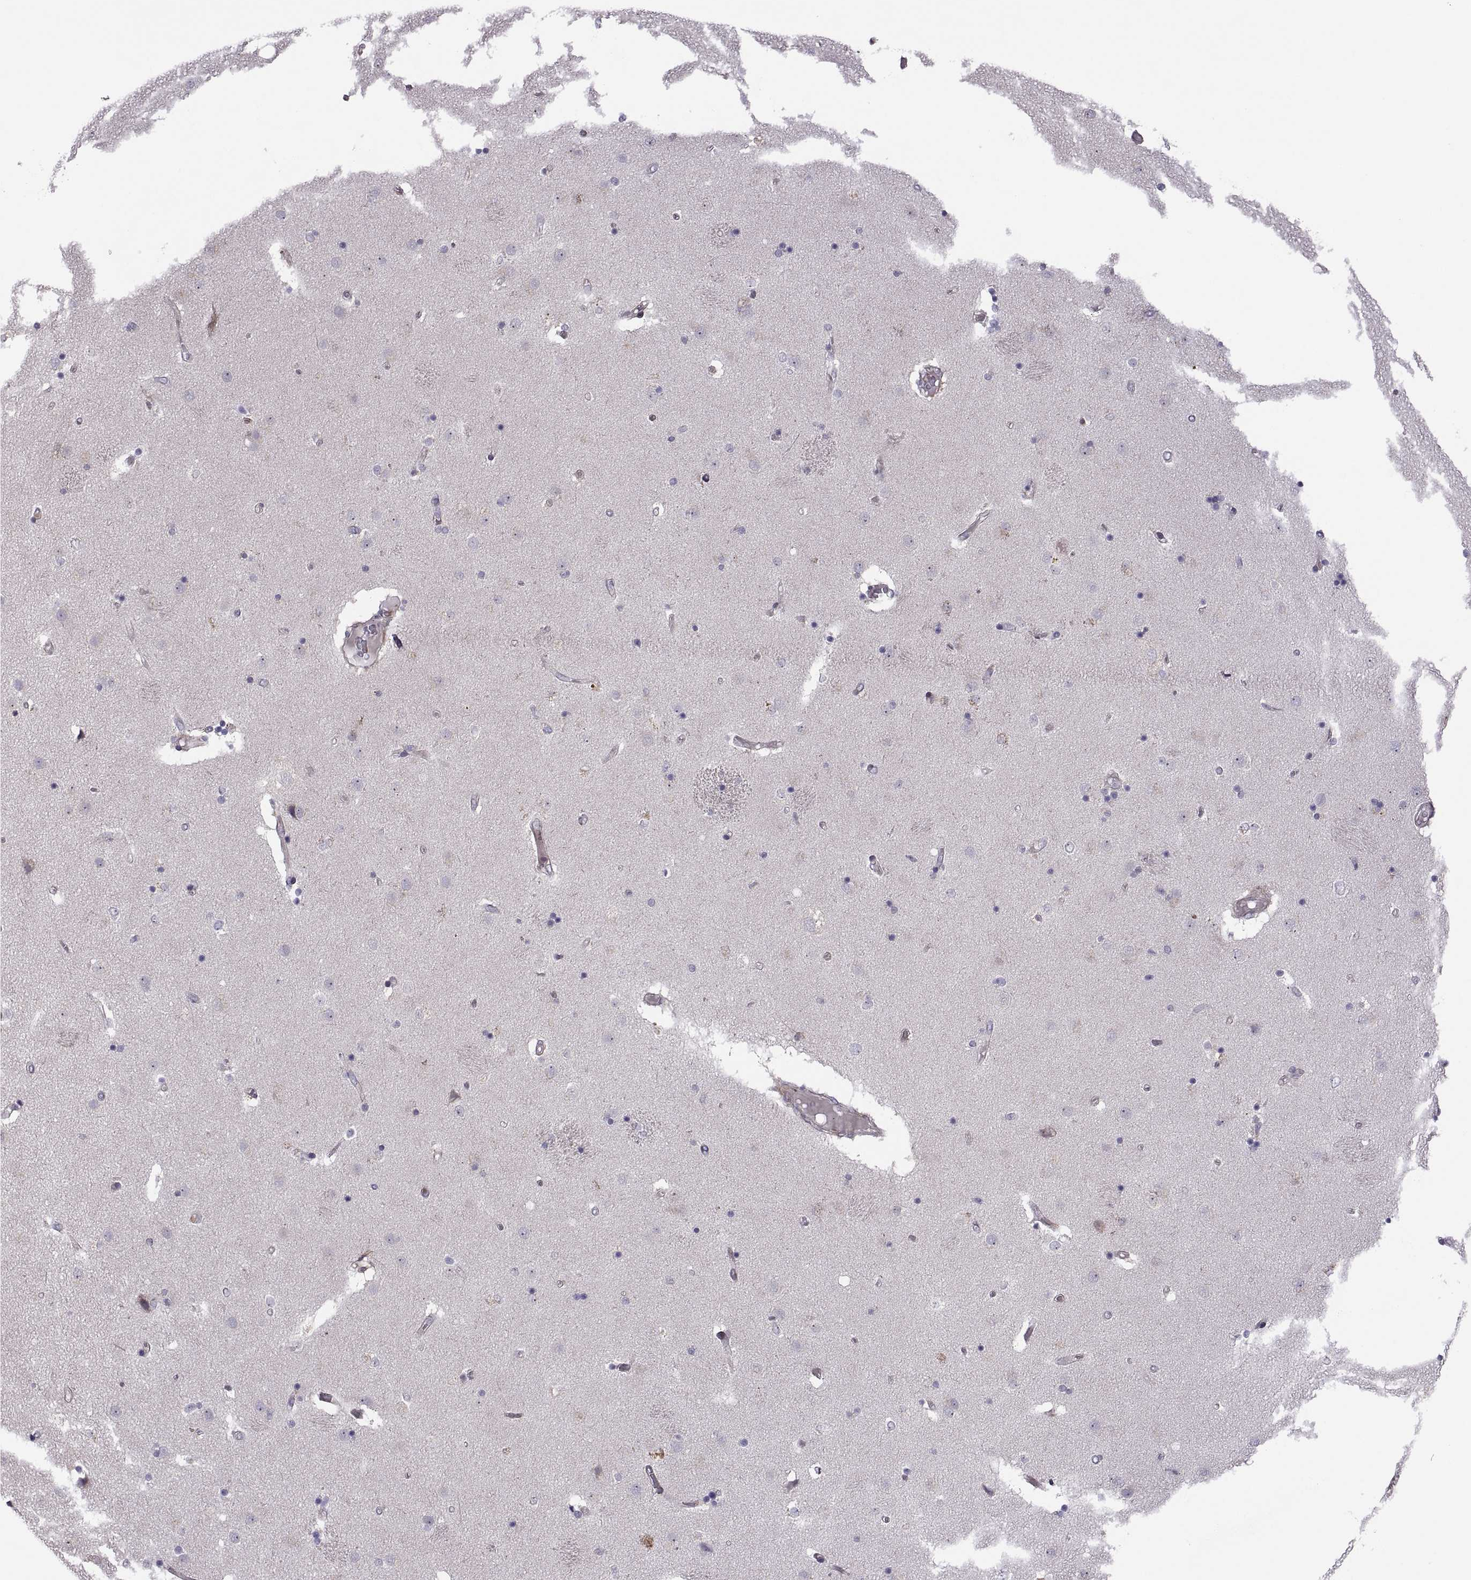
{"staining": {"intensity": "negative", "quantity": "none", "location": "none"}, "tissue": "caudate", "cell_type": "Glial cells", "image_type": "normal", "snomed": [{"axis": "morphology", "description": "Normal tissue, NOS"}, {"axis": "topography", "description": "Lateral ventricle wall"}], "caption": "Immunohistochemistry of normal human caudate exhibits no staining in glial cells.", "gene": "SPATA32", "patient": {"sex": "female", "age": 71}}